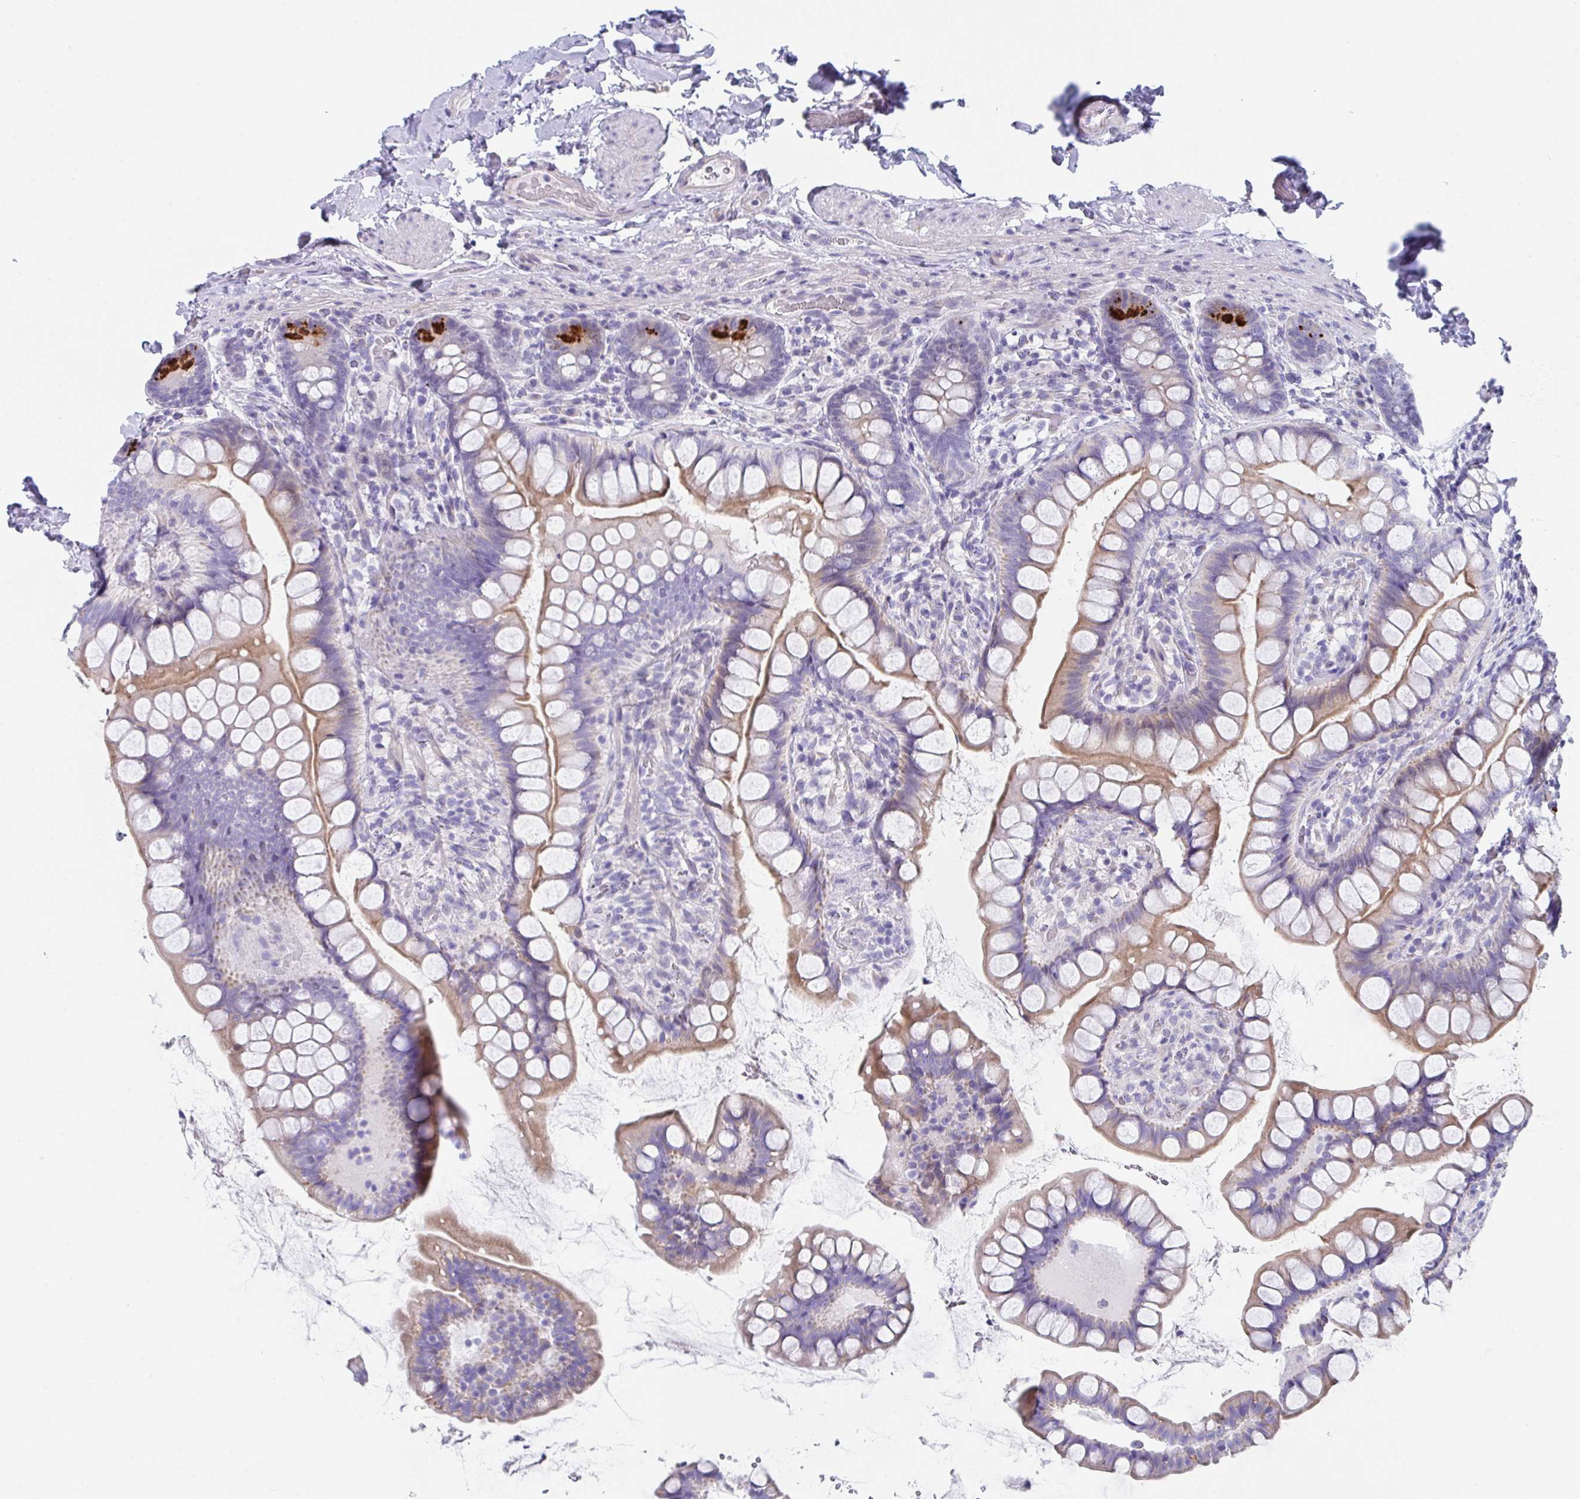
{"staining": {"intensity": "strong", "quantity": "<25%", "location": "cytoplasmic/membranous"}, "tissue": "small intestine", "cell_type": "Glandular cells", "image_type": "normal", "snomed": [{"axis": "morphology", "description": "Normal tissue, NOS"}, {"axis": "topography", "description": "Small intestine"}], "caption": "Strong cytoplasmic/membranous positivity for a protein is present in approximately <25% of glandular cells of unremarkable small intestine using immunohistochemistry (IHC).", "gene": "FBXO47", "patient": {"sex": "male", "age": 70}}